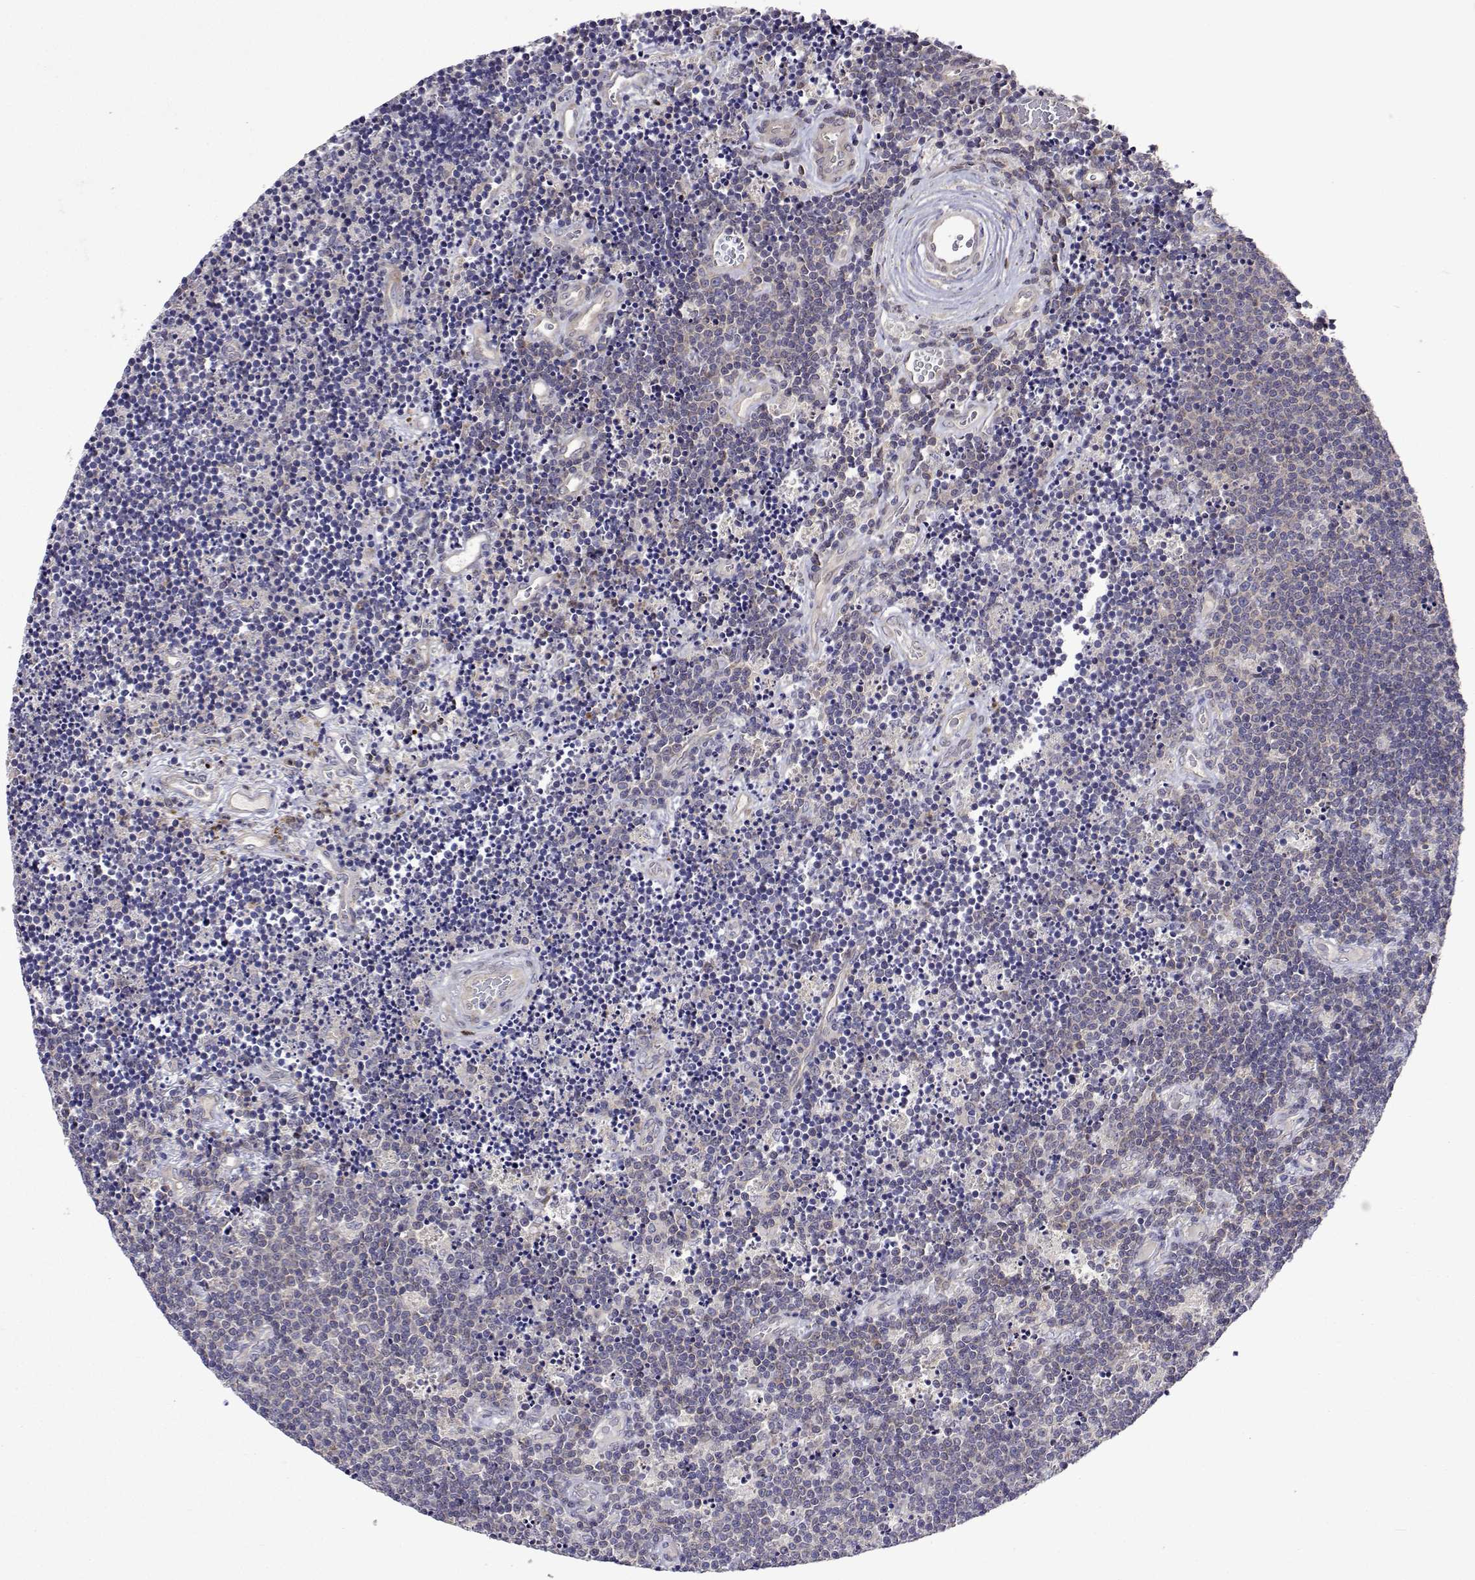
{"staining": {"intensity": "negative", "quantity": "none", "location": "none"}, "tissue": "lymphoma", "cell_type": "Tumor cells", "image_type": "cancer", "snomed": [{"axis": "morphology", "description": "Malignant lymphoma, non-Hodgkin's type, Low grade"}, {"axis": "topography", "description": "Brain"}], "caption": "There is no significant positivity in tumor cells of low-grade malignant lymphoma, non-Hodgkin's type. (DAB (3,3'-diaminobenzidine) immunohistochemistry visualized using brightfield microscopy, high magnification).", "gene": "TARBP2", "patient": {"sex": "female", "age": 66}}